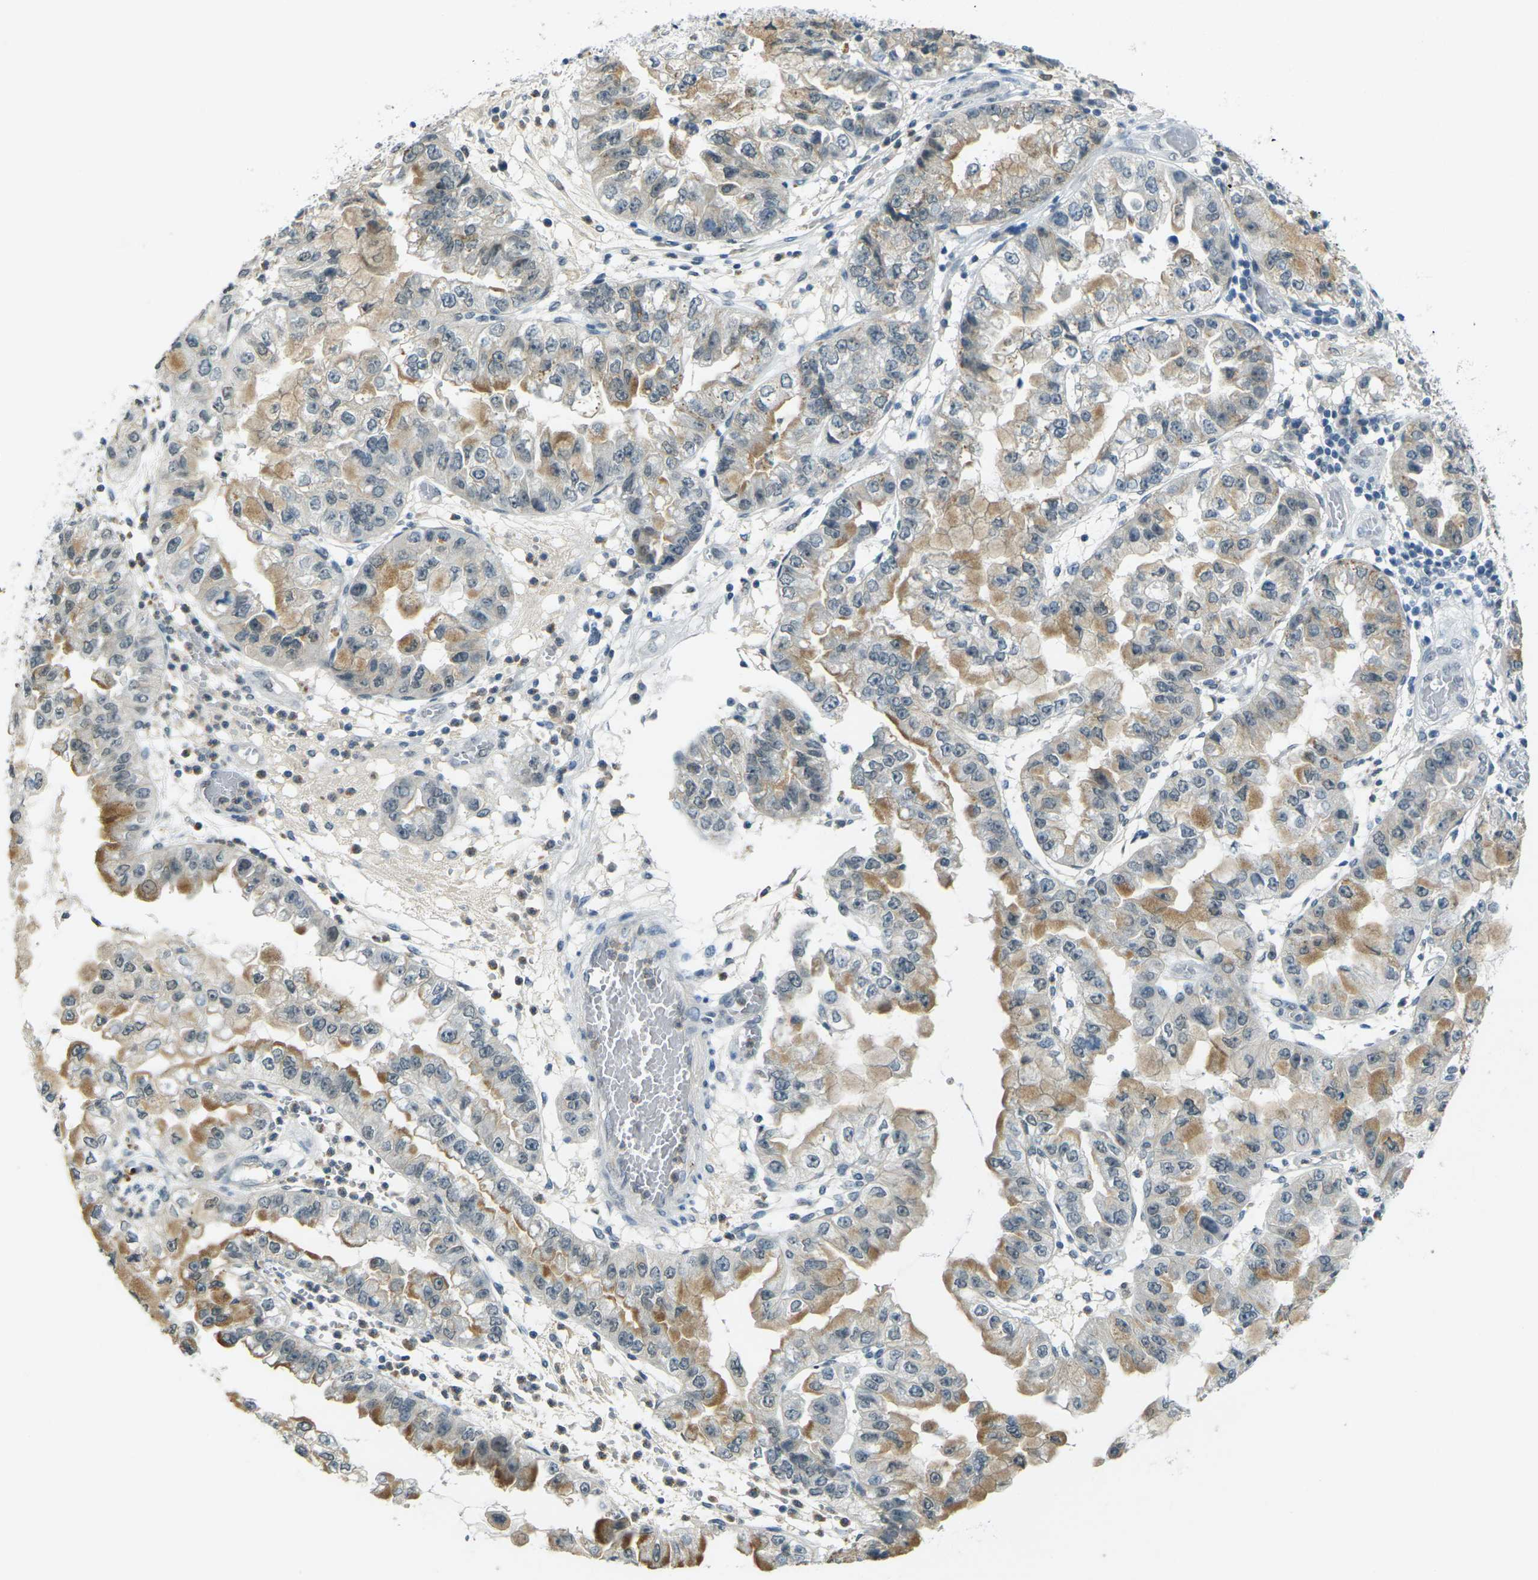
{"staining": {"intensity": "moderate", "quantity": ">75%", "location": "cytoplasmic/membranous"}, "tissue": "liver cancer", "cell_type": "Tumor cells", "image_type": "cancer", "snomed": [{"axis": "morphology", "description": "Cholangiocarcinoma"}, {"axis": "topography", "description": "Liver"}], "caption": "Liver cancer (cholangiocarcinoma) stained for a protein (brown) exhibits moderate cytoplasmic/membranous positive staining in about >75% of tumor cells.", "gene": "SPTBN2", "patient": {"sex": "female", "age": 79}}